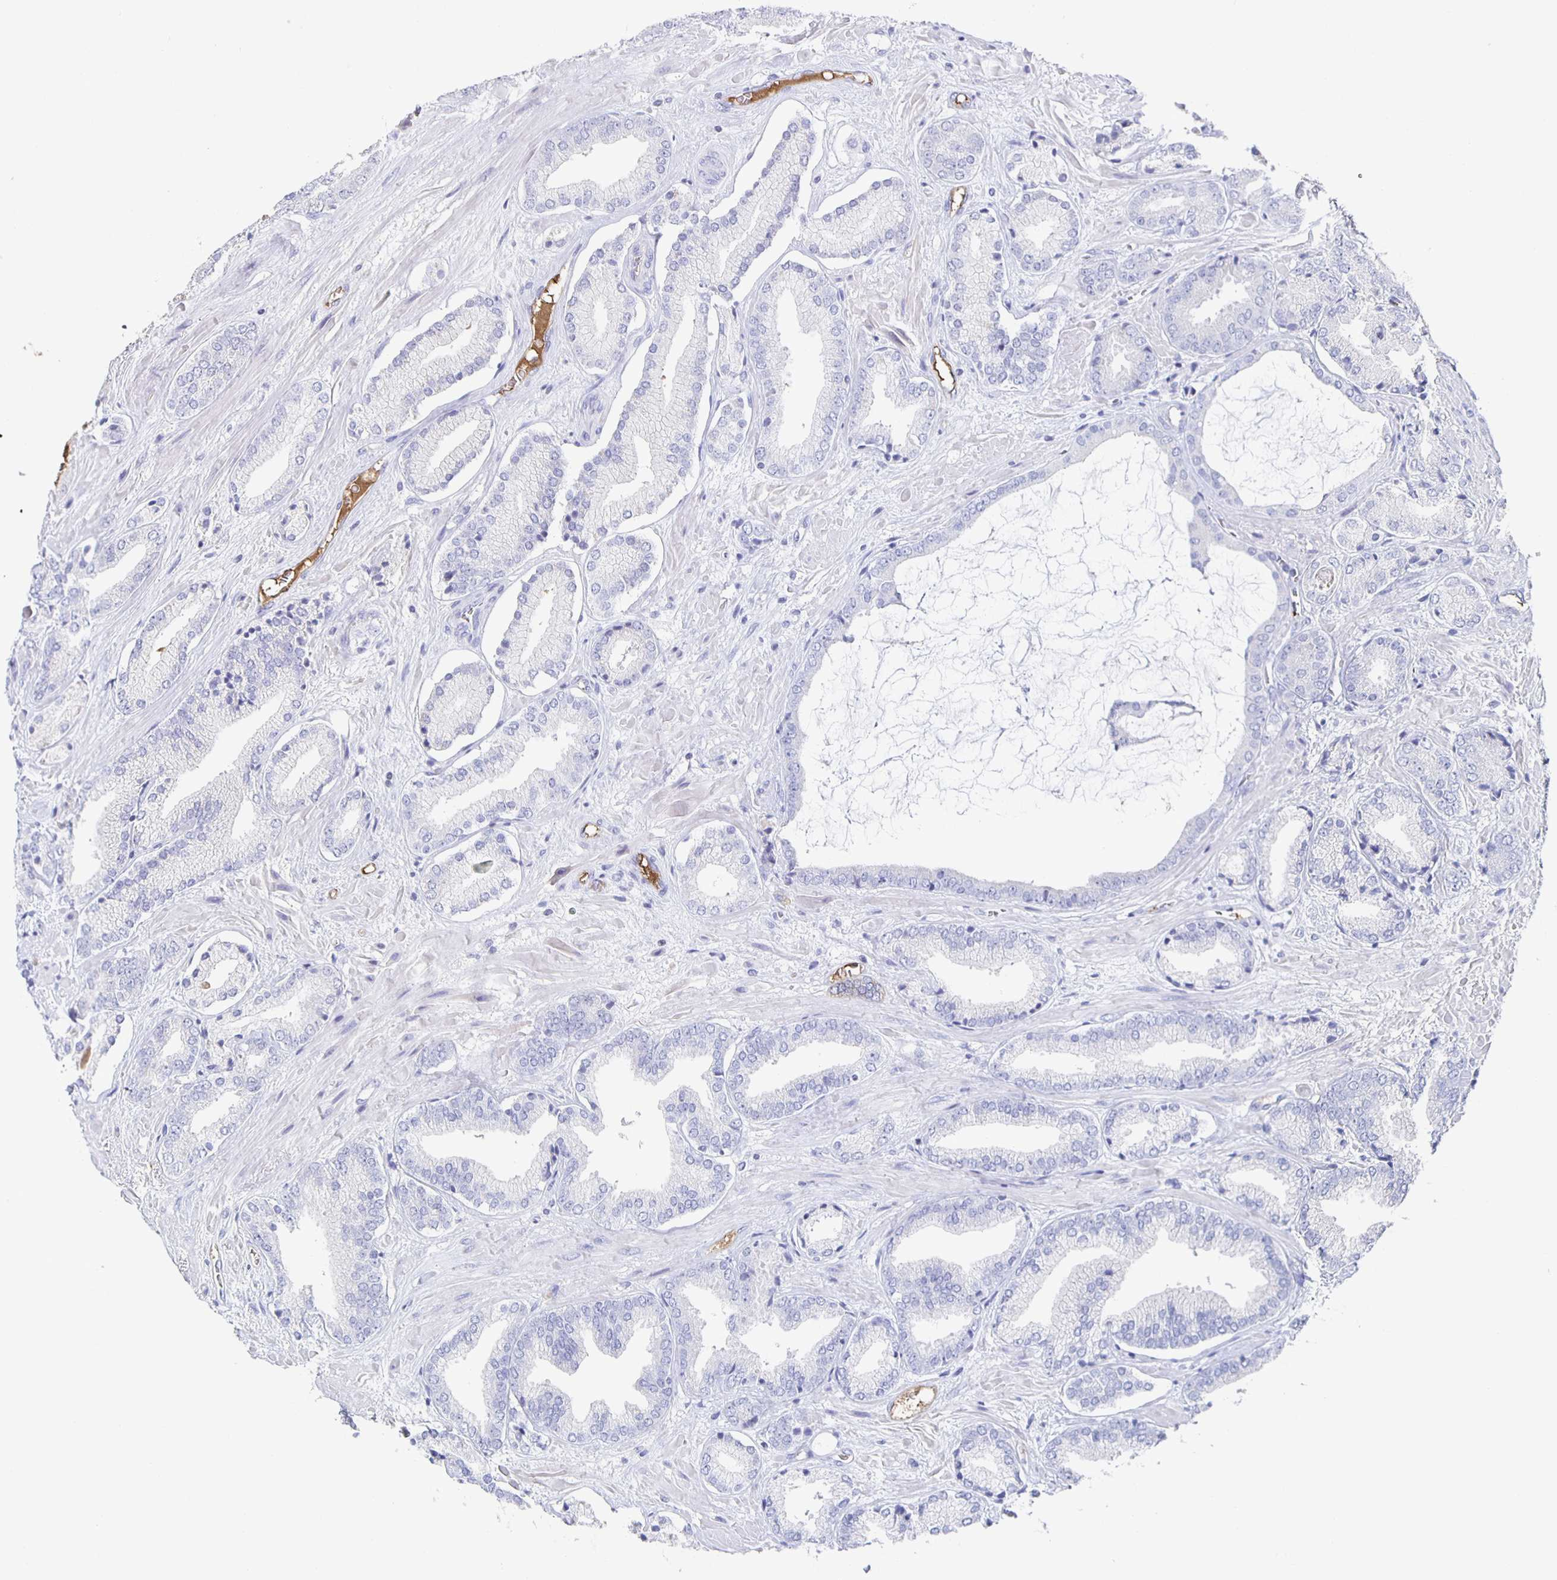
{"staining": {"intensity": "negative", "quantity": "none", "location": "none"}, "tissue": "prostate cancer", "cell_type": "Tumor cells", "image_type": "cancer", "snomed": [{"axis": "morphology", "description": "Adenocarcinoma, High grade"}, {"axis": "topography", "description": "Prostate"}], "caption": "High magnification brightfield microscopy of prostate cancer stained with DAB (3,3'-diaminobenzidine) (brown) and counterstained with hematoxylin (blue): tumor cells show no significant expression.", "gene": "FGA", "patient": {"sex": "male", "age": 56}}